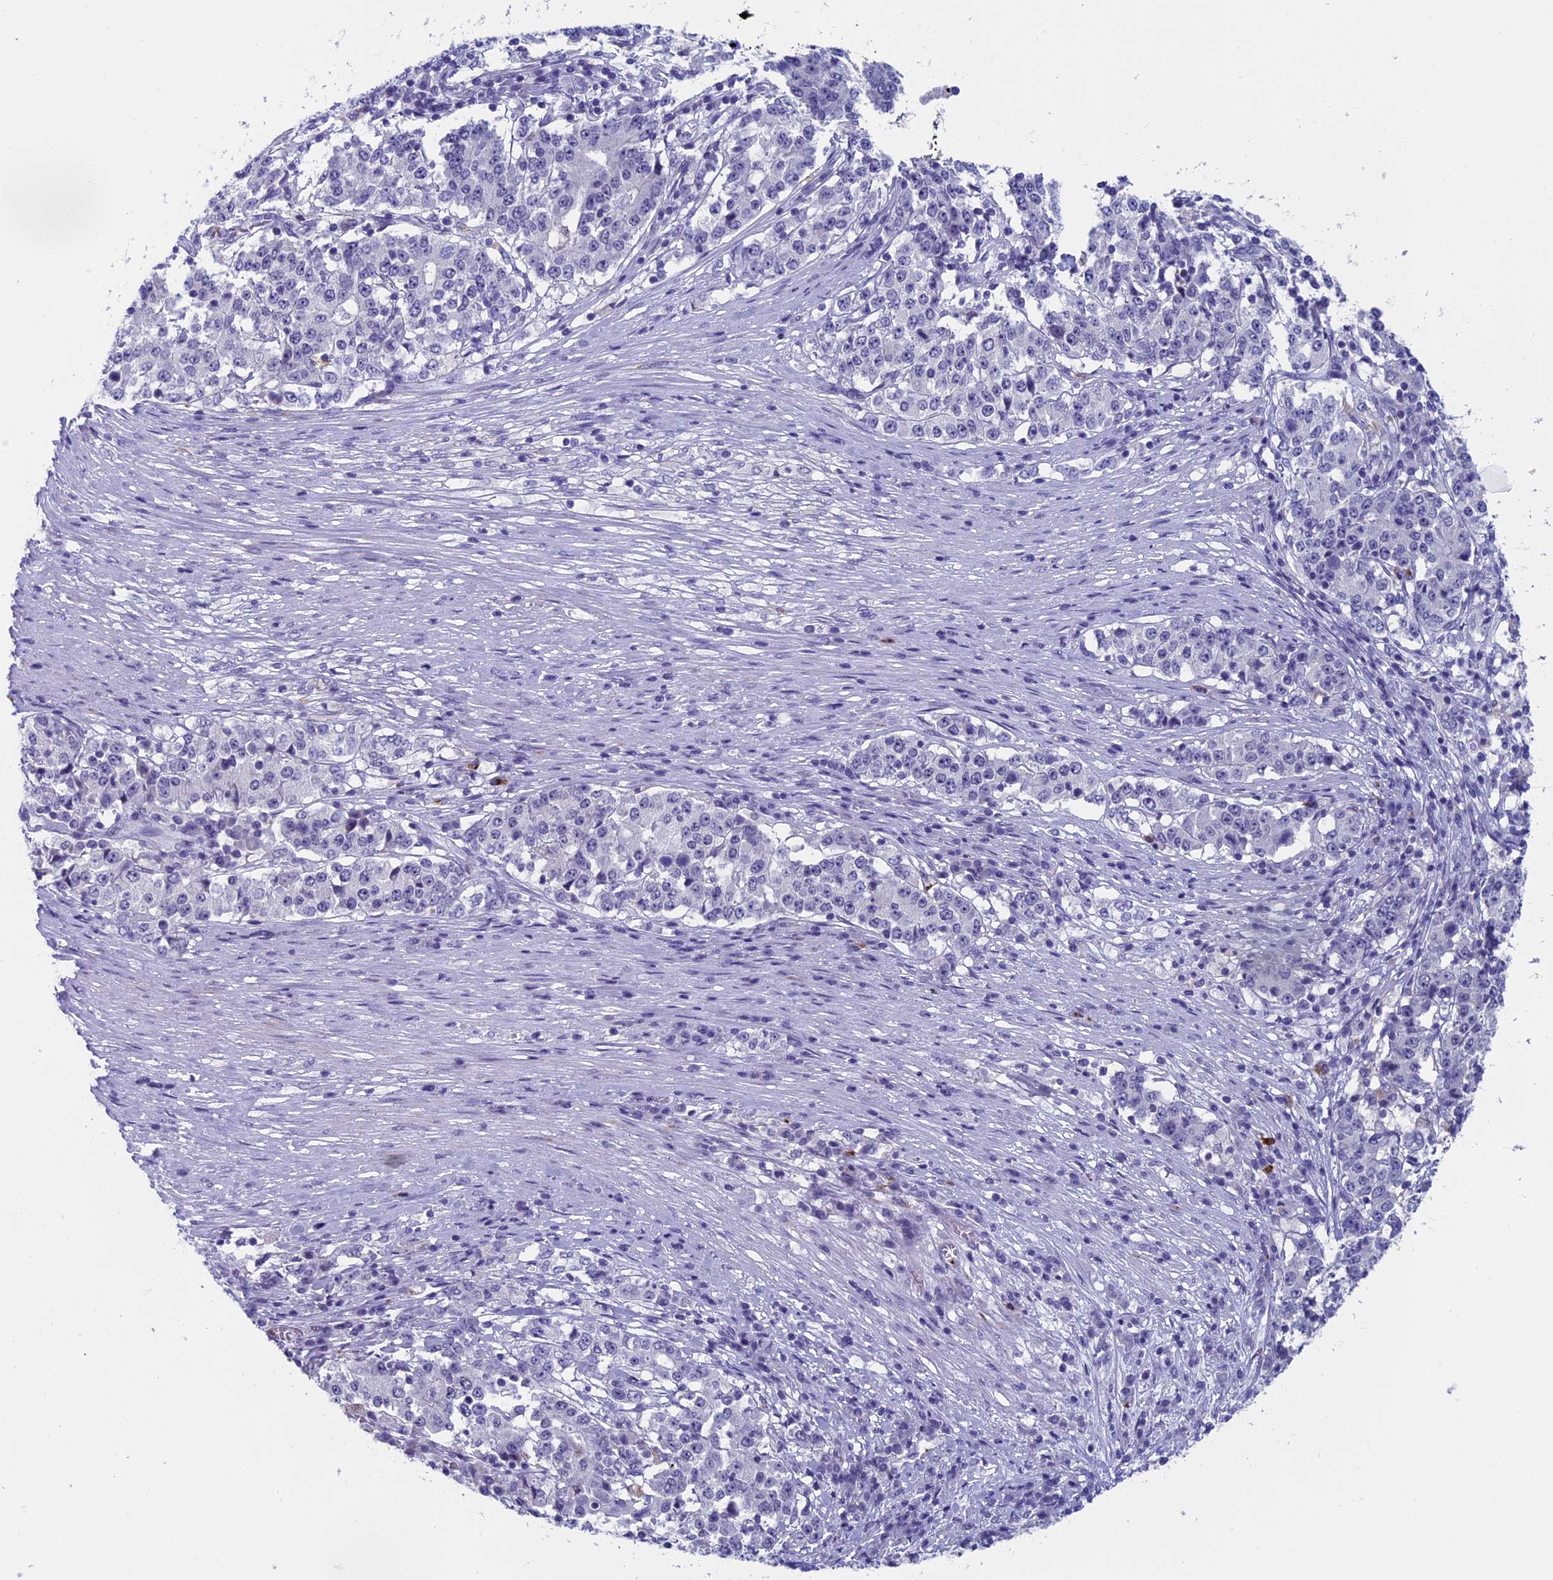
{"staining": {"intensity": "negative", "quantity": "none", "location": "none"}, "tissue": "stomach cancer", "cell_type": "Tumor cells", "image_type": "cancer", "snomed": [{"axis": "morphology", "description": "Adenocarcinoma, NOS"}, {"axis": "topography", "description": "Stomach"}], "caption": "The IHC photomicrograph has no significant expression in tumor cells of adenocarcinoma (stomach) tissue.", "gene": "AIFM2", "patient": {"sex": "male", "age": 59}}